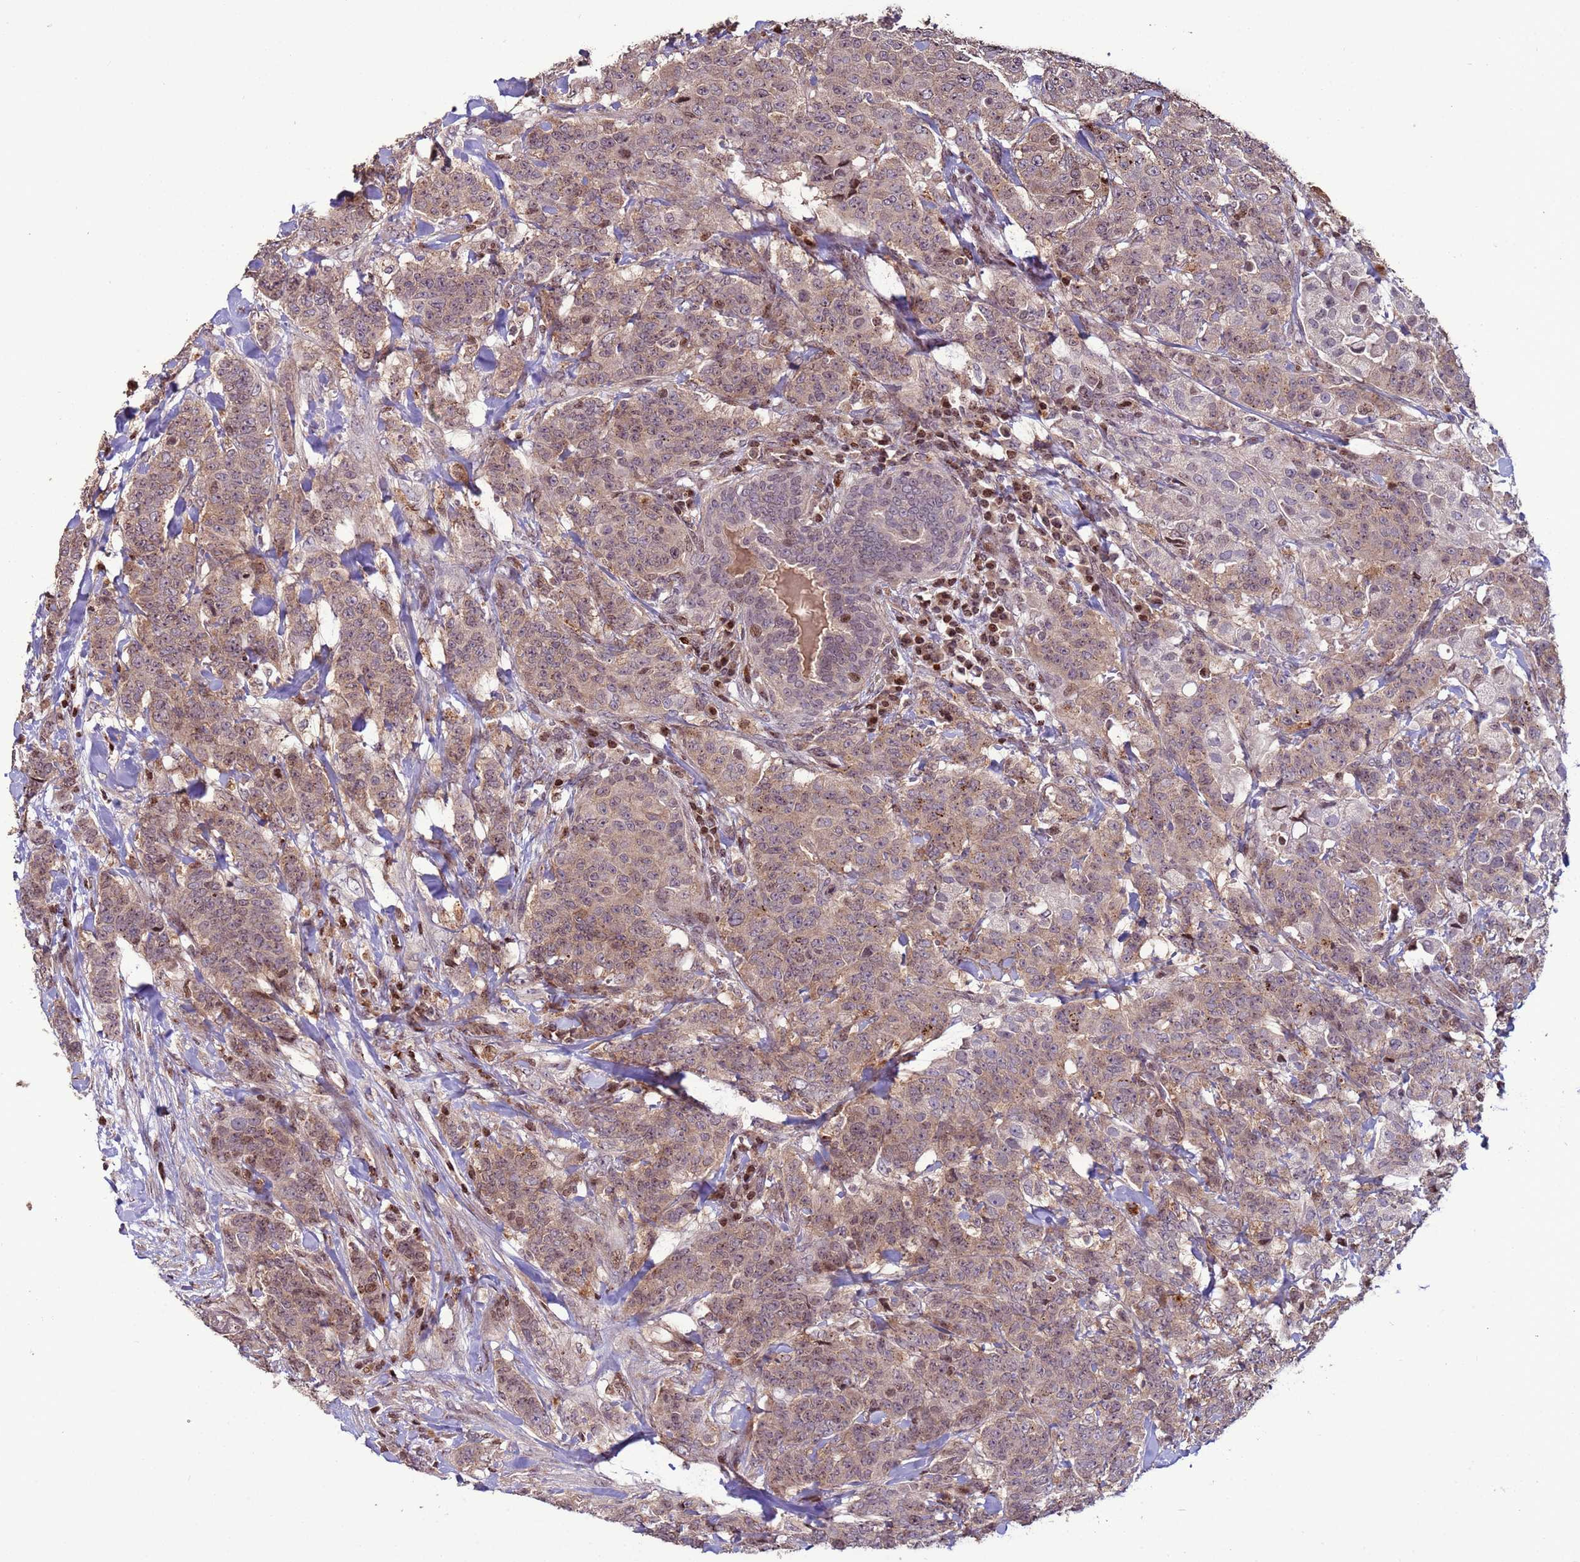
{"staining": {"intensity": "weak", "quantity": ">75%", "location": "cytoplasmic/membranous,nuclear"}, "tissue": "breast cancer", "cell_type": "Tumor cells", "image_type": "cancer", "snomed": [{"axis": "morphology", "description": "Duct carcinoma"}, {"axis": "topography", "description": "Breast"}], "caption": "Tumor cells display low levels of weak cytoplasmic/membranous and nuclear expression in about >75% of cells in human breast intraductal carcinoma.", "gene": "HGH1", "patient": {"sex": "female", "age": 40}}